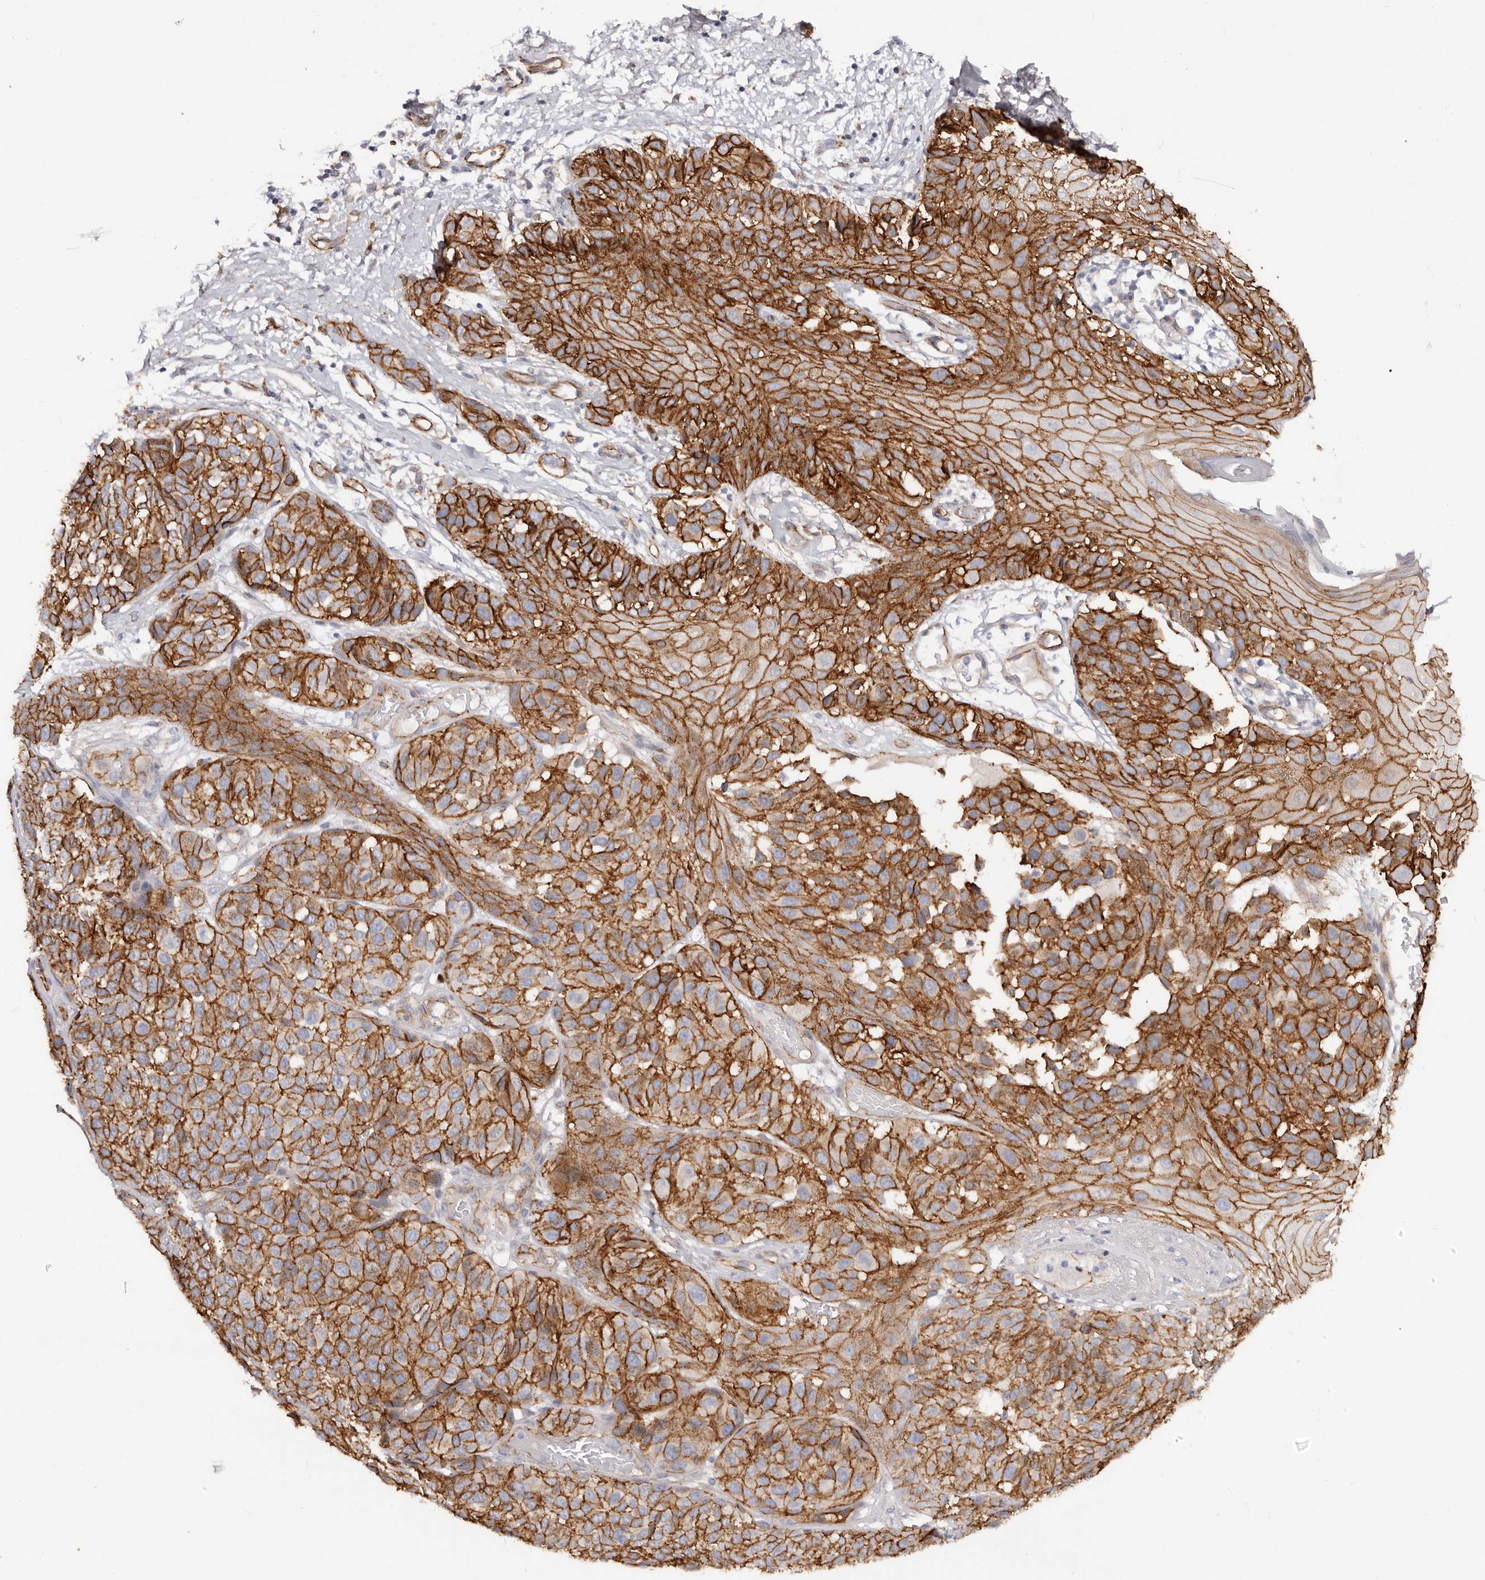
{"staining": {"intensity": "strong", "quantity": ">75%", "location": "cytoplasmic/membranous"}, "tissue": "melanoma", "cell_type": "Tumor cells", "image_type": "cancer", "snomed": [{"axis": "morphology", "description": "Malignant melanoma, NOS"}, {"axis": "topography", "description": "Skin"}], "caption": "Immunohistochemistry (IHC) photomicrograph of neoplastic tissue: malignant melanoma stained using immunohistochemistry reveals high levels of strong protein expression localized specifically in the cytoplasmic/membranous of tumor cells, appearing as a cytoplasmic/membranous brown color.", "gene": "CTNNB1", "patient": {"sex": "male", "age": 83}}